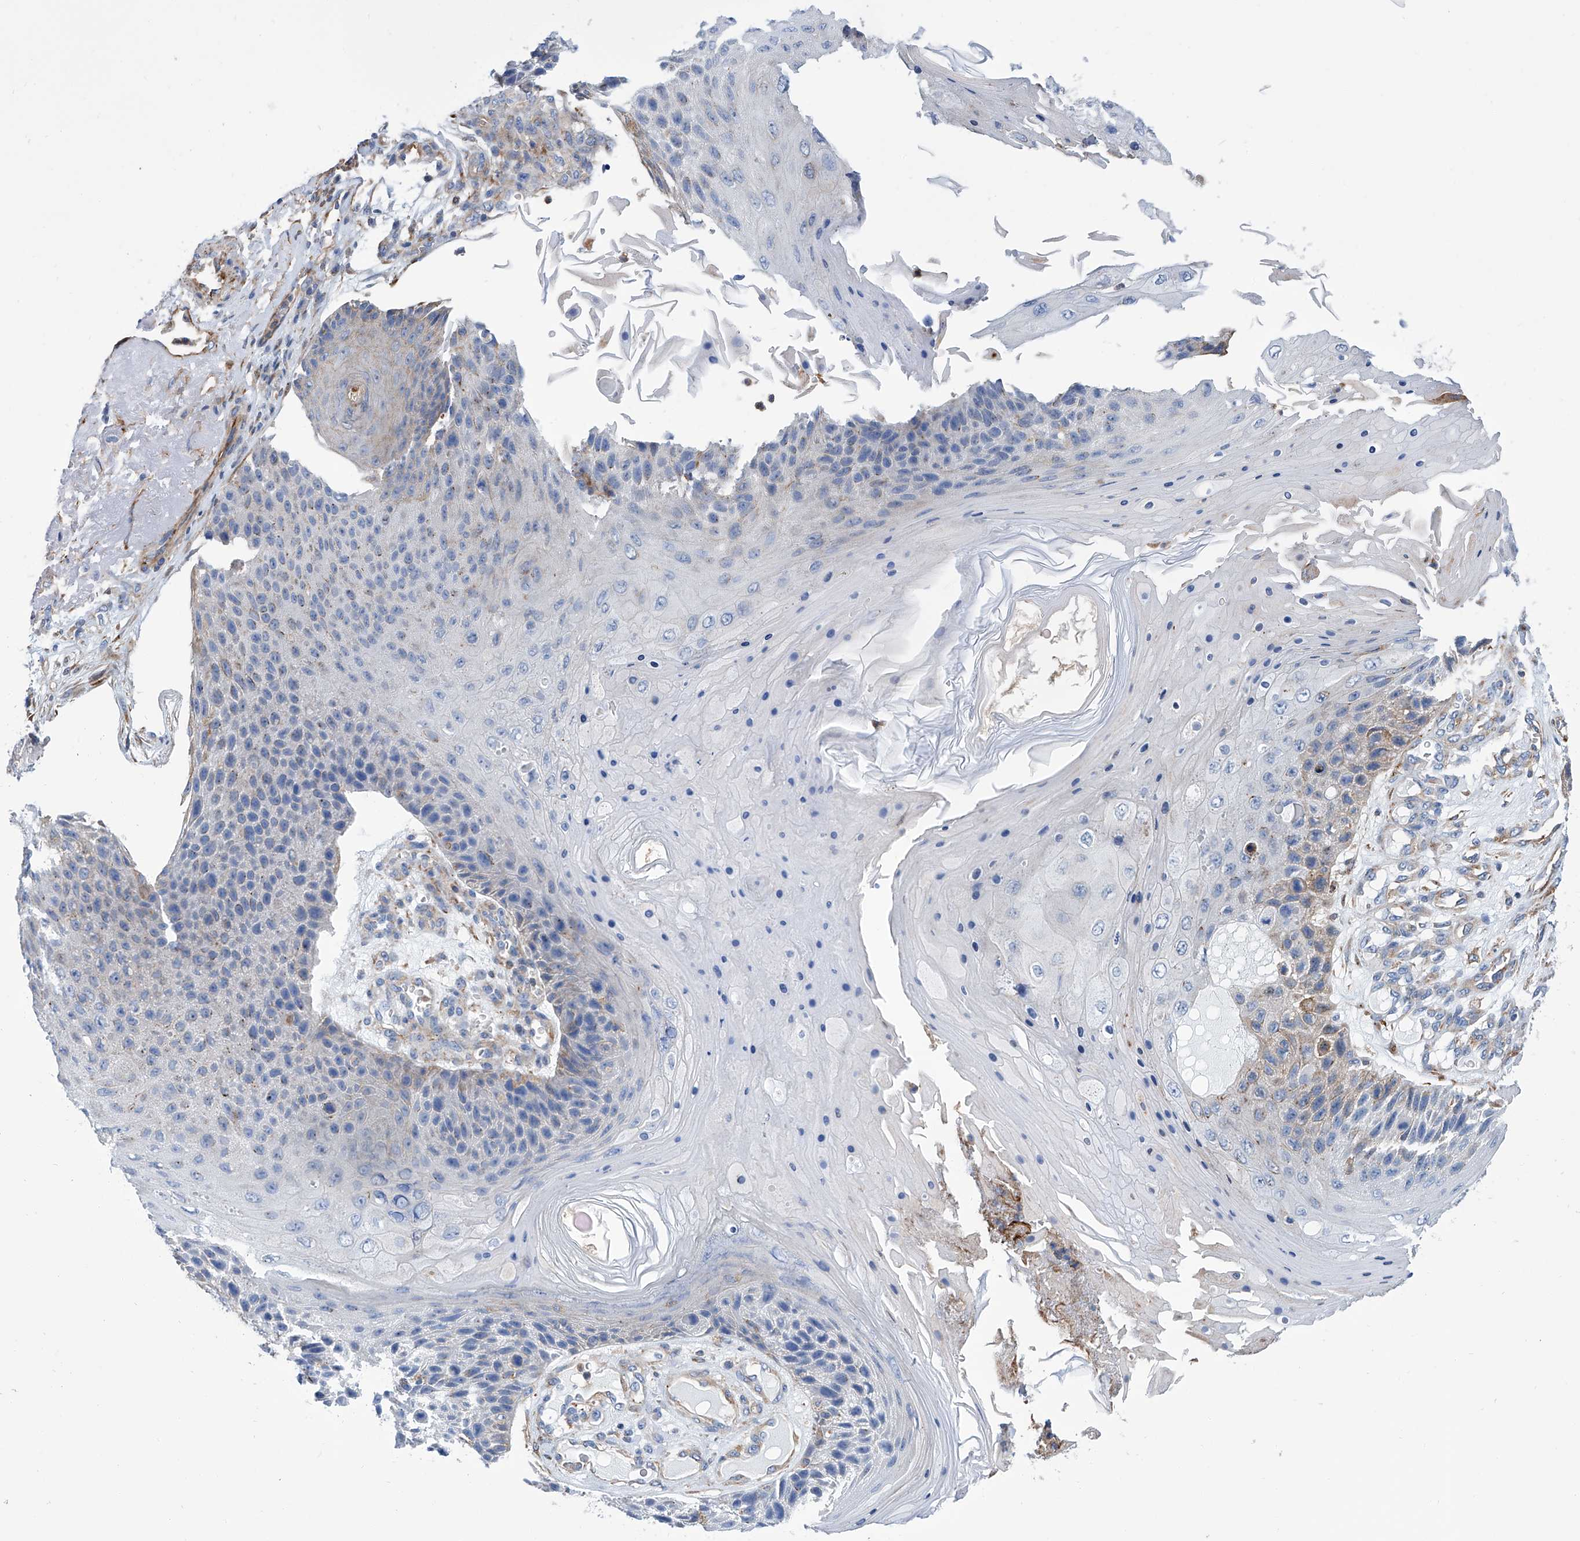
{"staining": {"intensity": "negative", "quantity": "none", "location": "none"}, "tissue": "skin cancer", "cell_type": "Tumor cells", "image_type": "cancer", "snomed": [{"axis": "morphology", "description": "Squamous cell carcinoma, NOS"}, {"axis": "topography", "description": "Skin"}], "caption": "Protein analysis of skin squamous cell carcinoma demonstrates no significant positivity in tumor cells.", "gene": "GPT", "patient": {"sex": "female", "age": 88}}